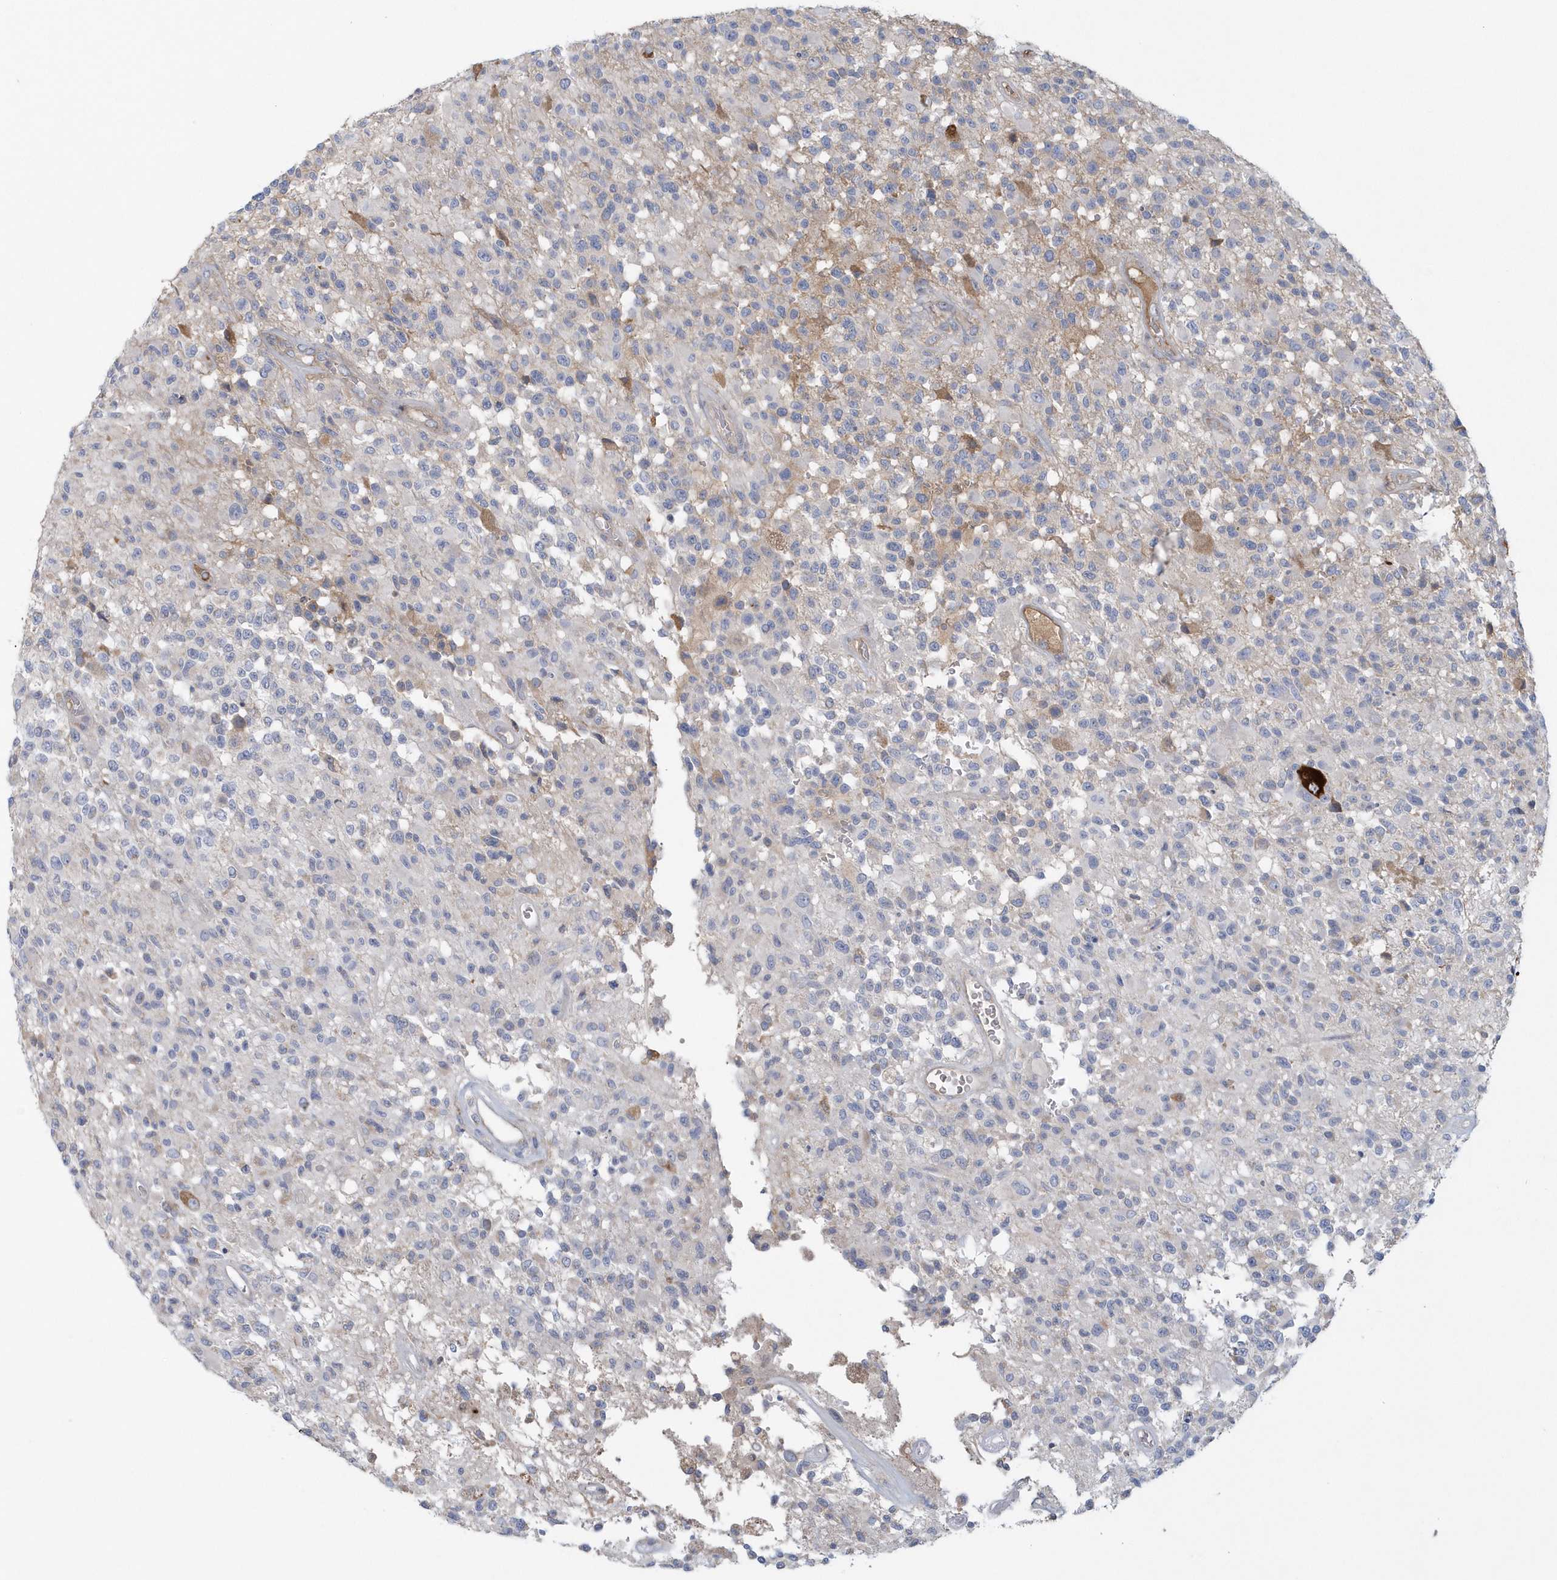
{"staining": {"intensity": "negative", "quantity": "none", "location": "none"}, "tissue": "glioma", "cell_type": "Tumor cells", "image_type": "cancer", "snomed": [{"axis": "morphology", "description": "Glioma, malignant, High grade"}, {"axis": "morphology", "description": "Glioblastoma, NOS"}, {"axis": "topography", "description": "Brain"}], "caption": "IHC photomicrograph of human glioma stained for a protein (brown), which exhibits no expression in tumor cells.", "gene": "SPATA18", "patient": {"sex": "male", "age": 60}}